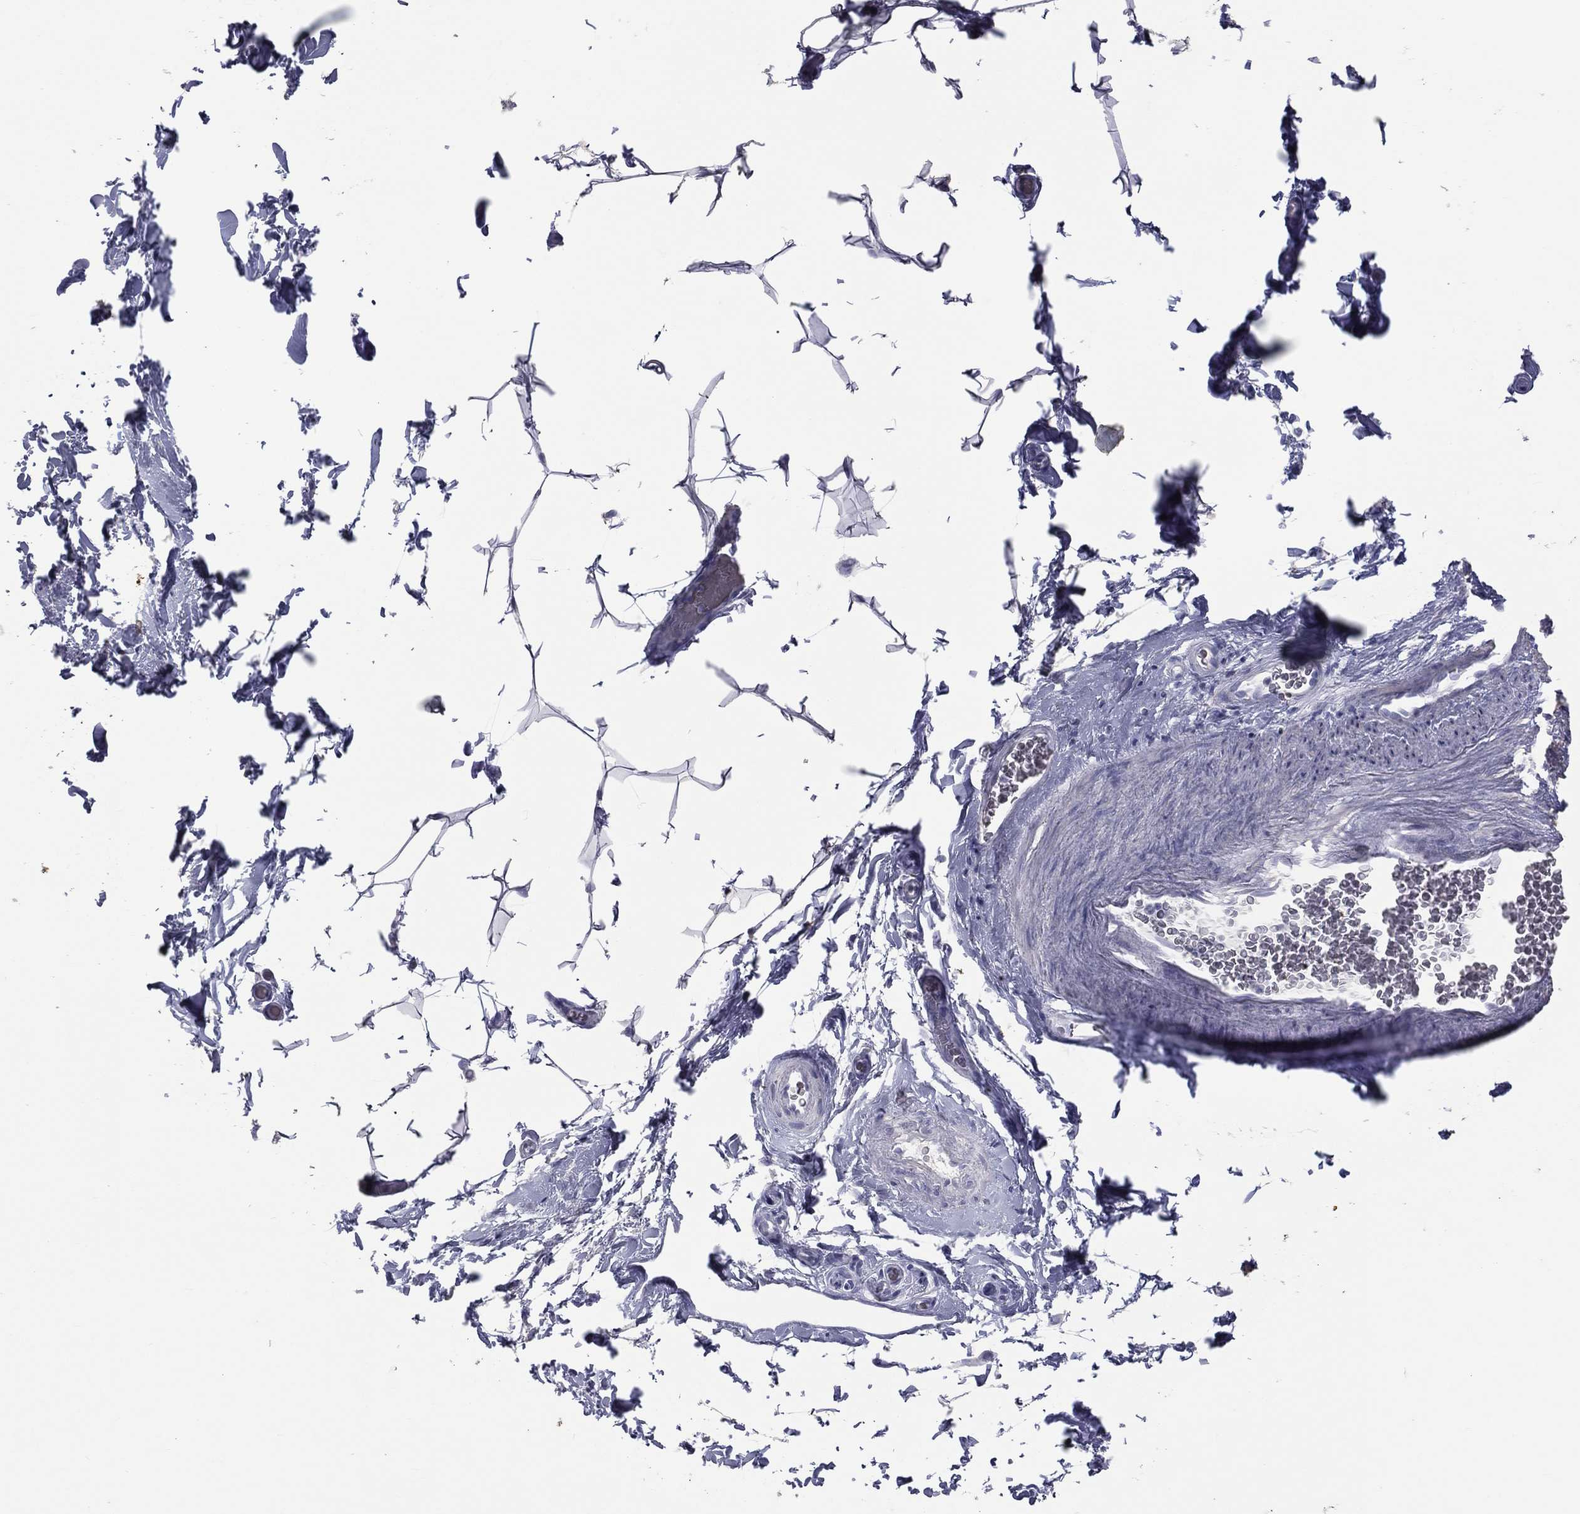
{"staining": {"intensity": "negative", "quantity": "none", "location": "none"}, "tissue": "adipose tissue", "cell_type": "Adipocytes", "image_type": "normal", "snomed": [{"axis": "morphology", "description": "Normal tissue, NOS"}, {"axis": "topography", "description": "Soft tissue"}, {"axis": "topography", "description": "Vascular tissue"}], "caption": "Immunohistochemistry of normal human adipose tissue exhibits no positivity in adipocytes.", "gene": "ESX1", "patient": {"sex": "male", "age": 41}}